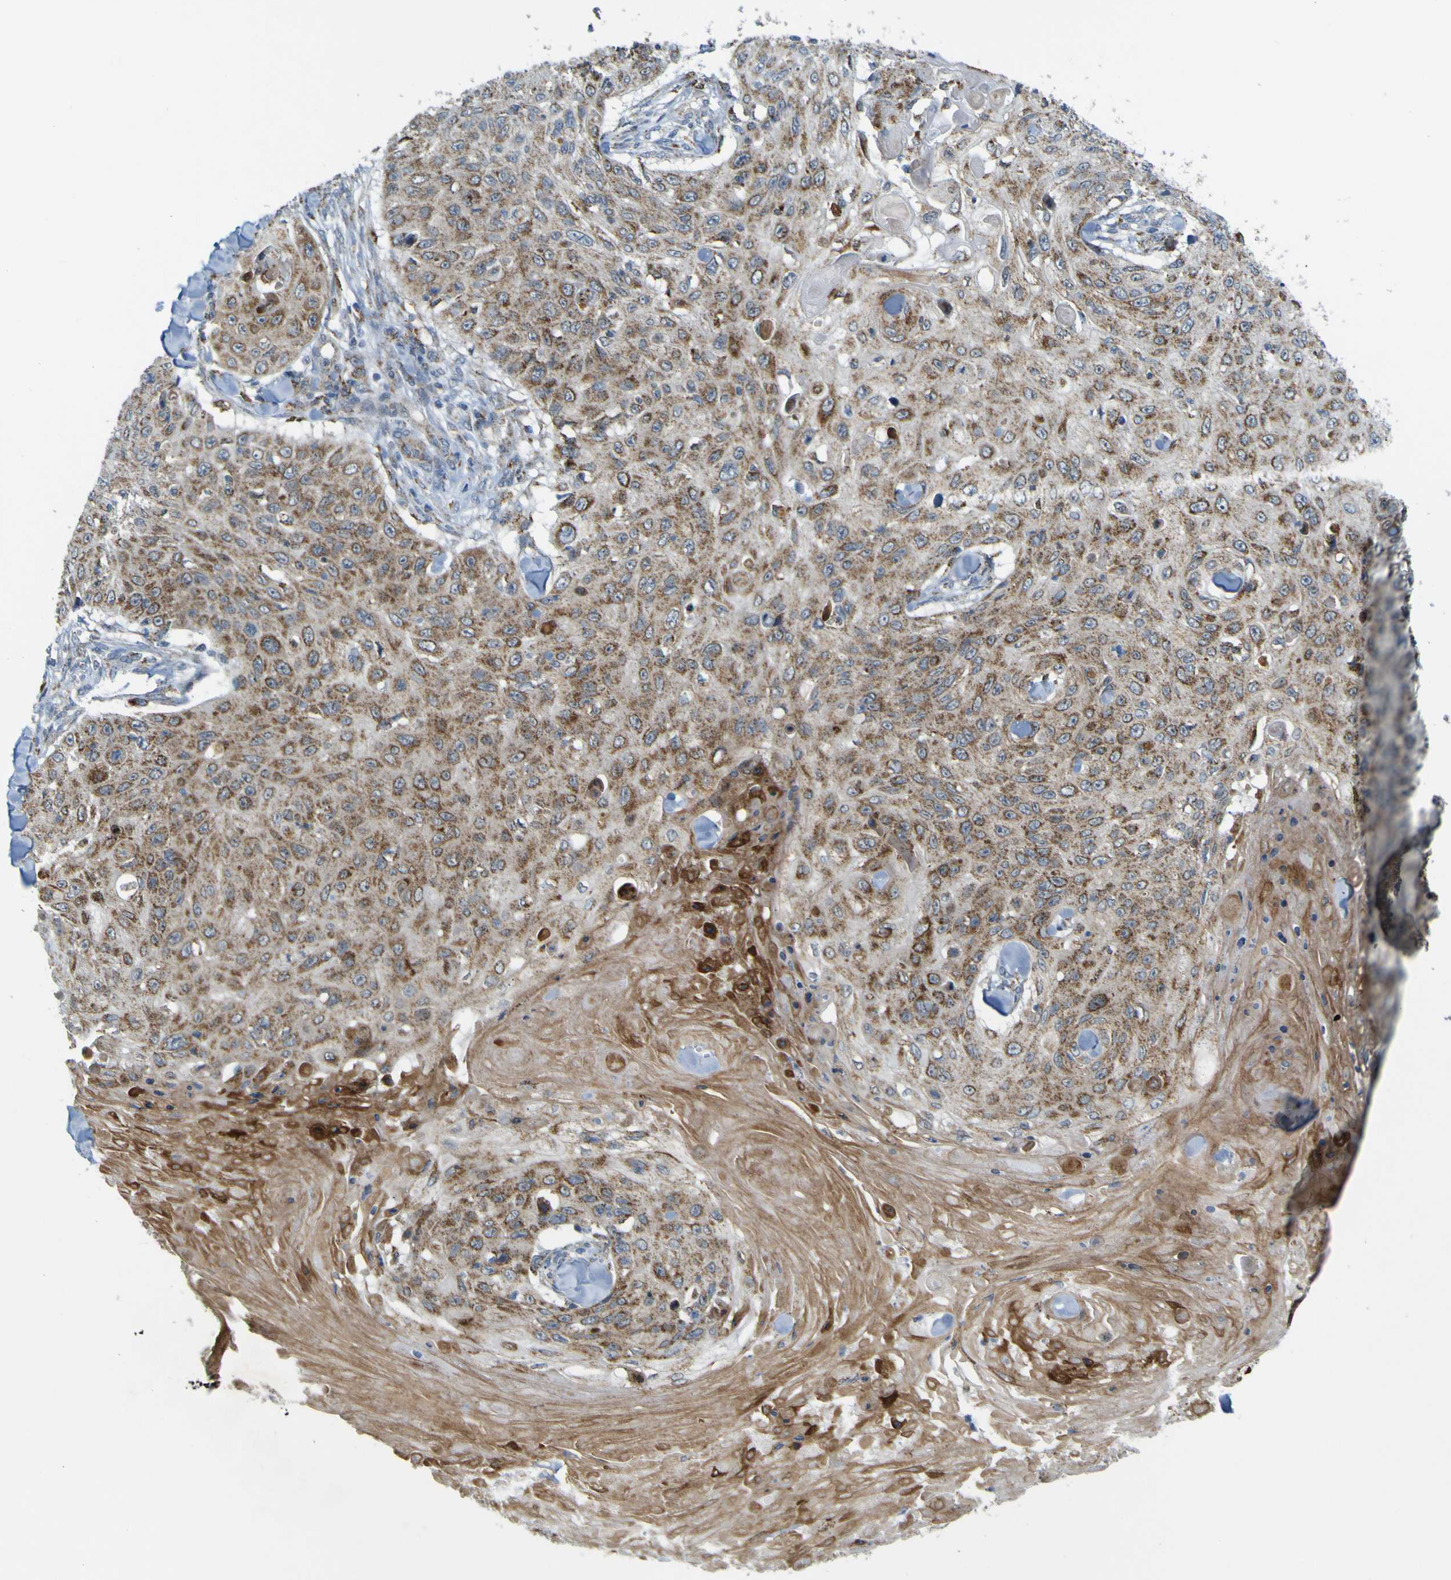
{"staining": {"intensity": "moderate", "quantity": ">75%", "location": "cytoplasmic/membranous"}, "tissue": "skin cancer", "cell_type": "Tumor cells", "image_type": "cancer", "snomed": [{"axis": "morphology", "description": "Squamous cell carcinoma, NOS"}, {"axis": "topography", "description": "Skin"}], "caption": "Immunohistochemical staining of human skin cancer (squamous cell carcinoma) exhibits medium levels of moderate cytoplasmic/membranous expression in about >75% of tumor cells.", "gene": "ACBD5", "patient": {"sex": "male", "age": 86}}